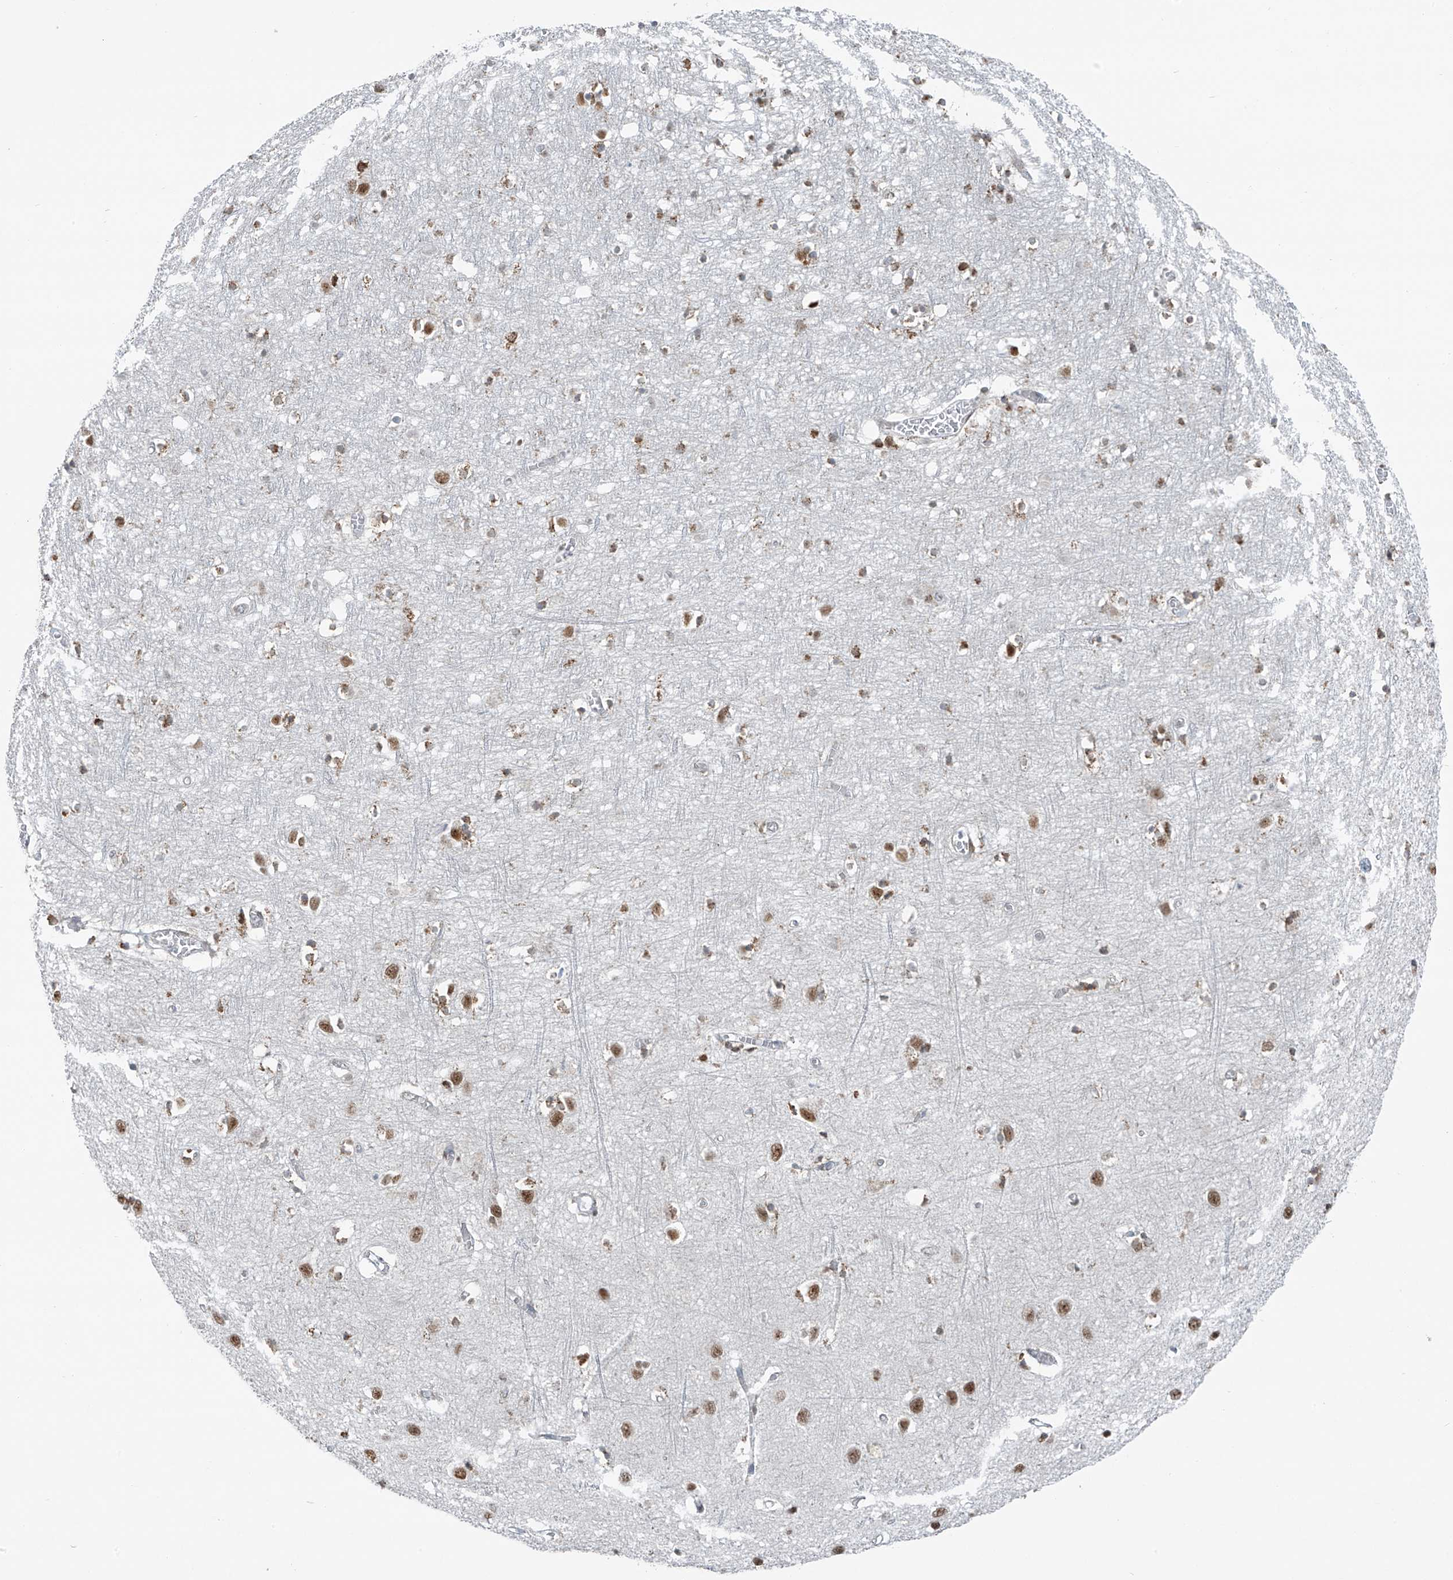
{"staining": {"intensity": "moderate", "quantity": ">75%", "location": "nuclear"}, "tissue": "cerebral cortex", "cell_type": "Endothelial cells", "image_type": "normal", "snomed": [{"axis": "morphology", "description": "Normal tissue, NOS"}, {"axis": "topography", "description": "Cerebral cortex"}], "caption": "High-magnification brightfield microscopy of benign cerebral cortex stained with DAB (brown) and counterstained with hematoxylin (blue). endothelial cells exhibit moderate nuclear expression is present in approximately>75% of cells. (Stains: DAB (3,3'-diaminobenzidine) in brown, nuclei in blue, Microscopy: brightfield microscopy at high magnification).", "gene": "WRNIP1", "patient": {"sex": "female", "age": 64}}